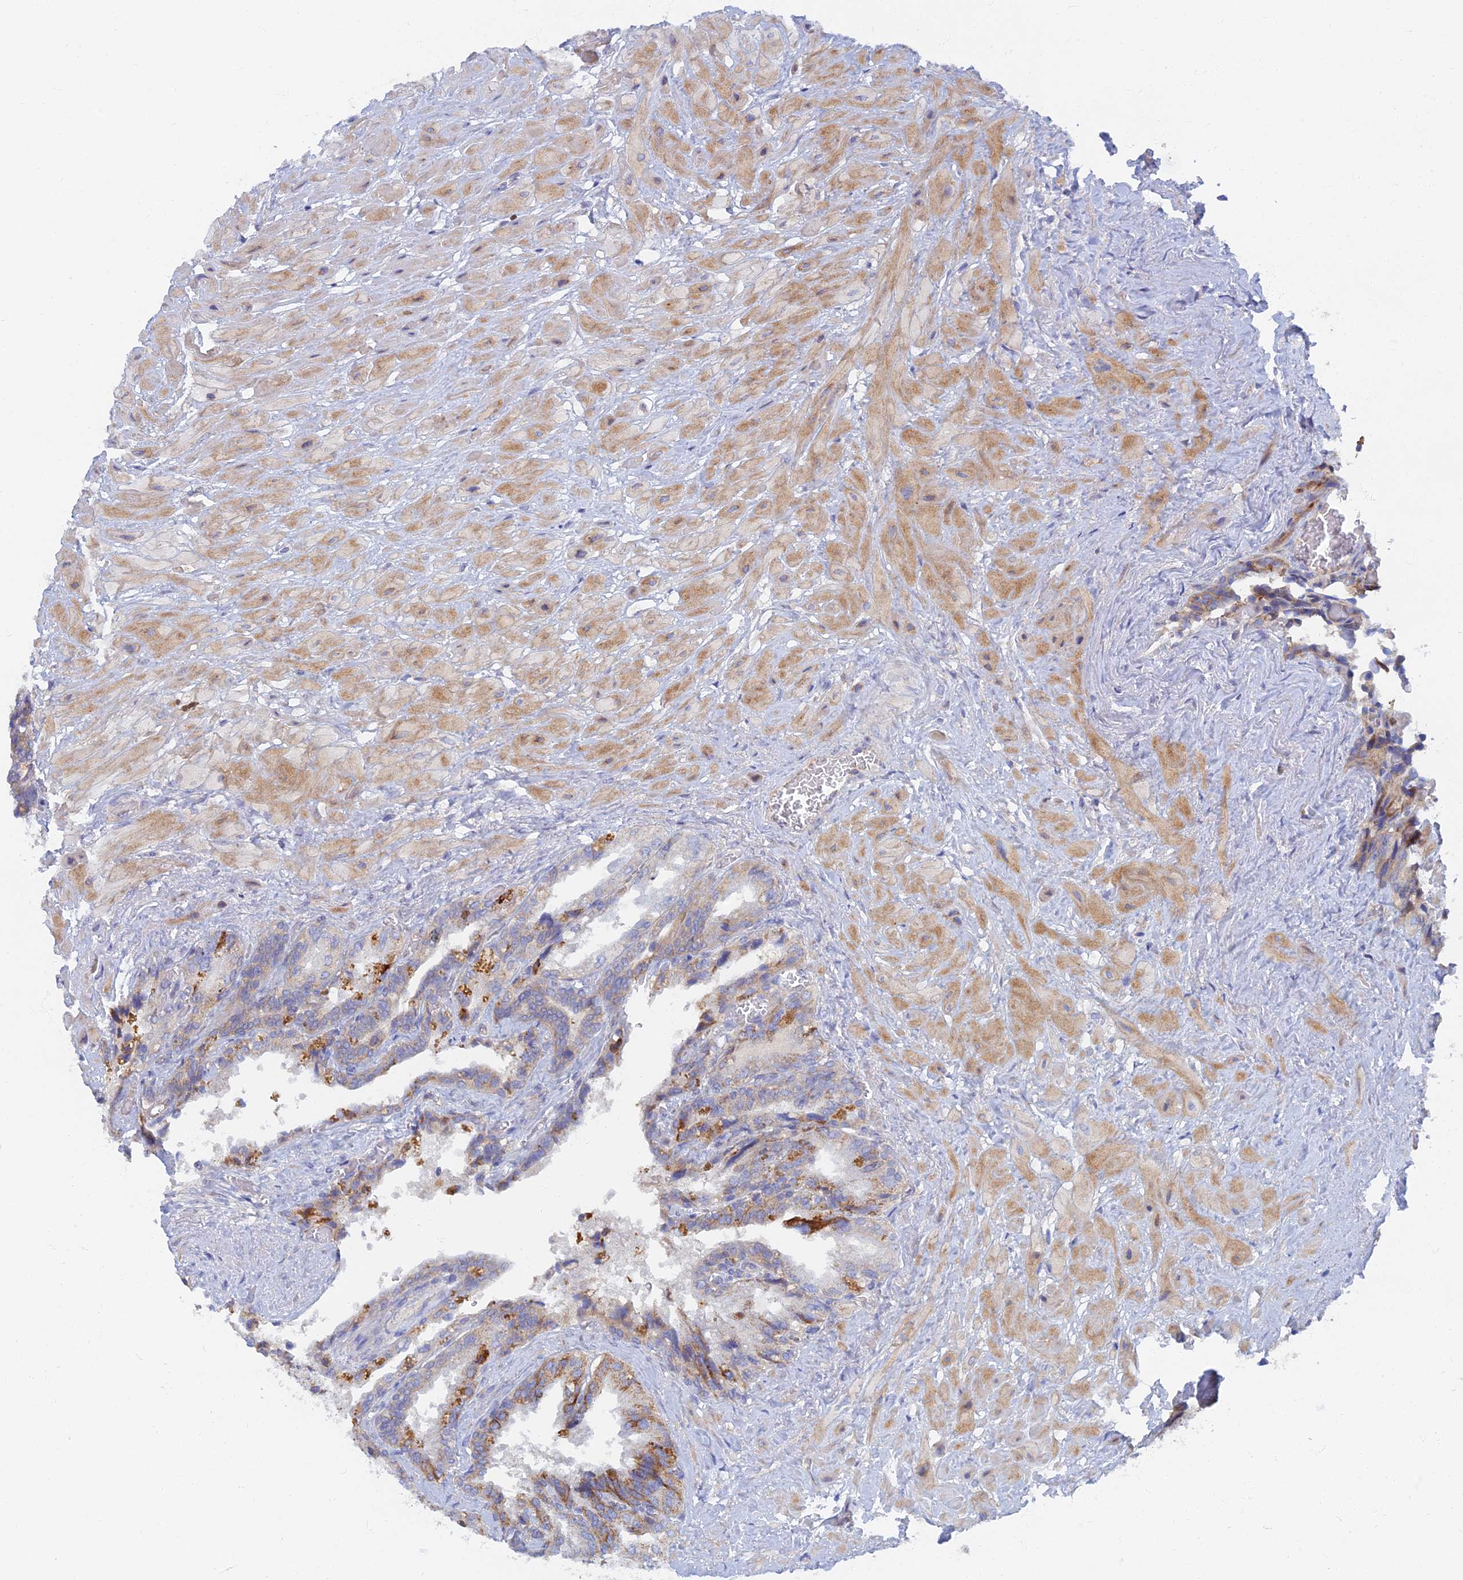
{"staining": {"intensity": "strong", "quantity": "25%-75%", "location": "cytoplasmic/membranous"}, "tissue": "seminal vesicle", "cell_type": "Glandular cells", "image_type": "normal", "snomed": [{"axis": "morphology", "description": "Normal tissue, NOS"}, {"axis": "topography", "description": "Seminal veicle"}, {"axis": "topography", "description": "Peripheral nerve tissue"}], "caption": "An image of seminal vesicle stained for a protein shows strong cytoplasmic/membranous brown staining in glandular cells.", "gene": "TMEM44", "patient": {"sex": "male", "age": 60}}